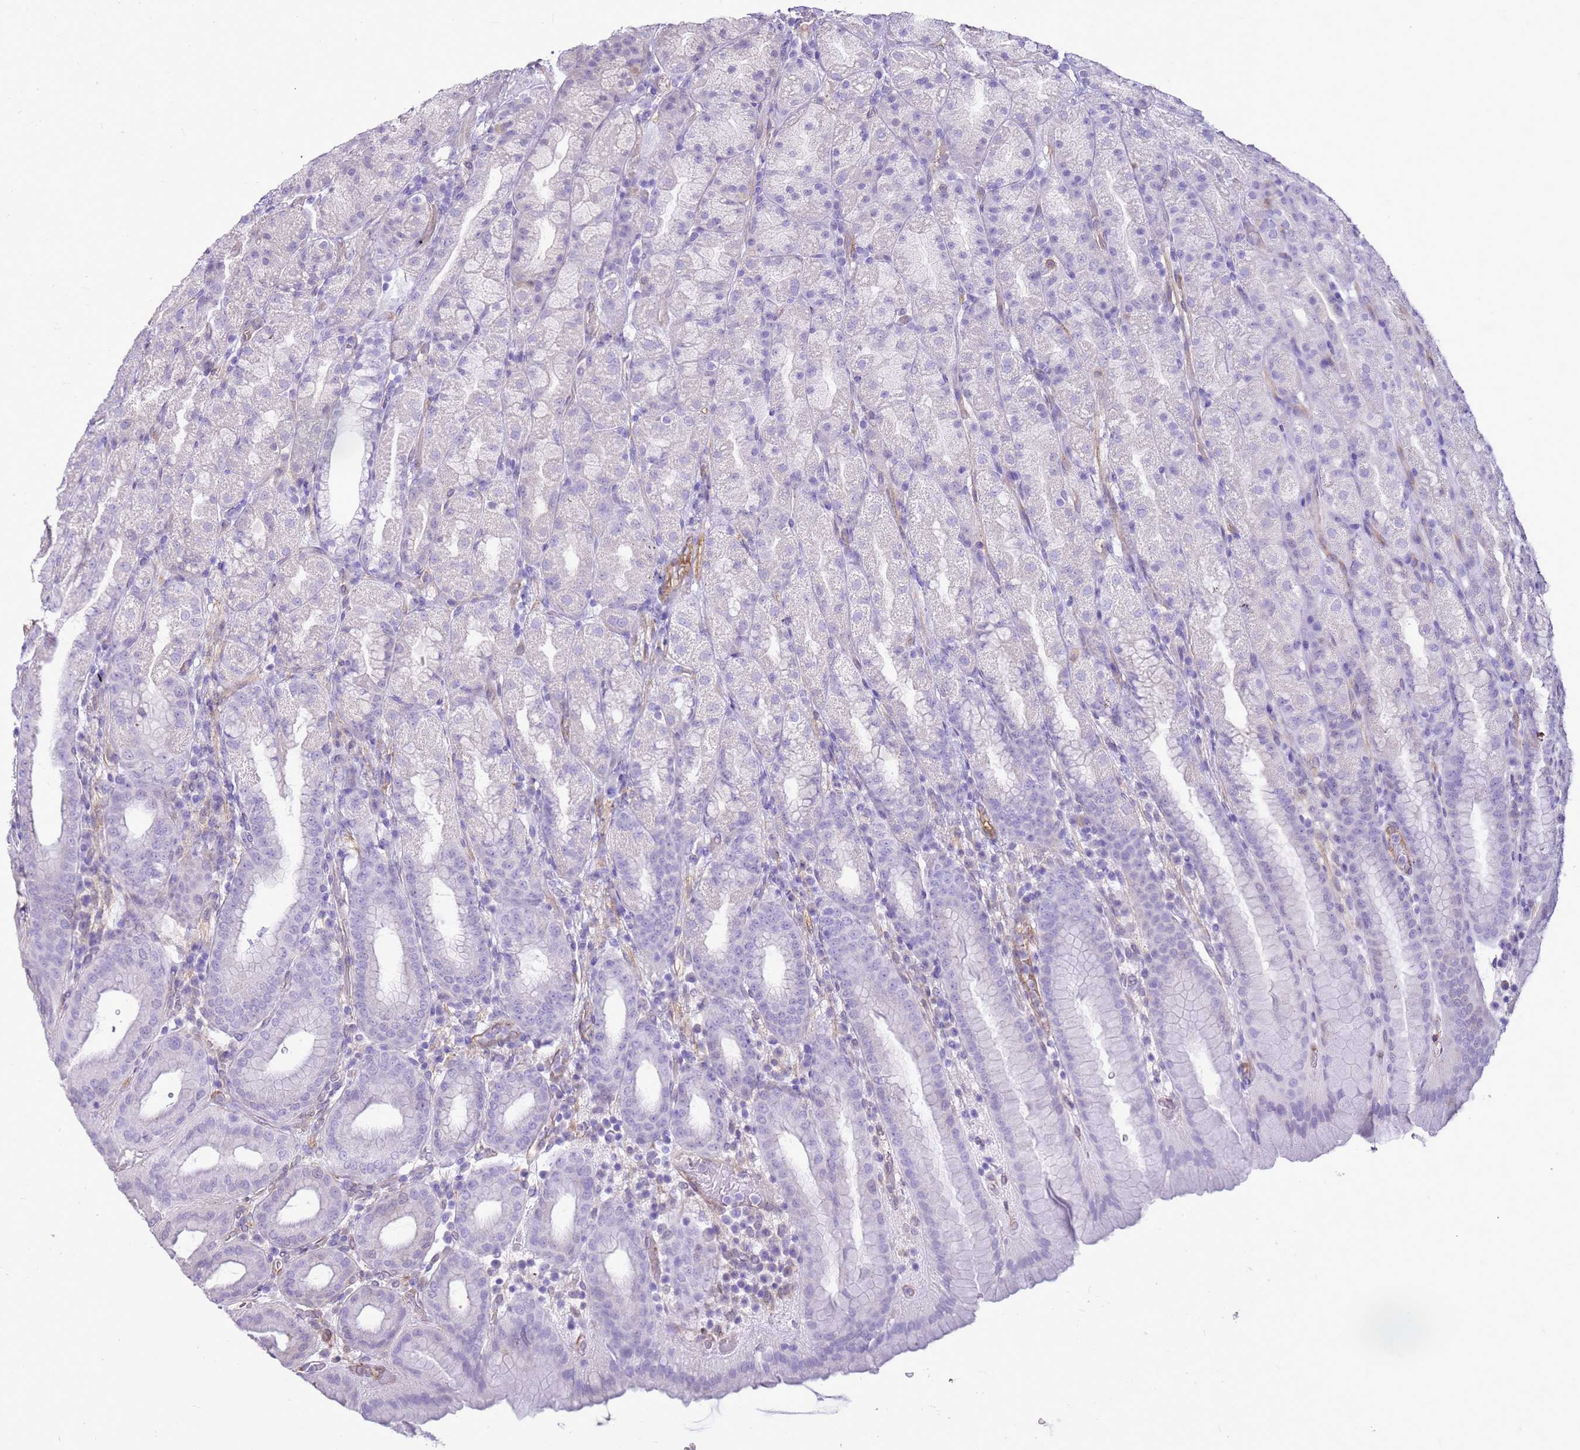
{"staining": {"intensity": "moderate", "quantity": "<25%", "location": "cytoplasmic/membranous"}, "tissue": "stomach", "cell_type": "Glandular cells", "image_type": "normal", "snomed": [{"axis": "morphology", "description": "Normal tissue, NOS"}, {"axis": "topography", "description": "Stomach, upper"}, {"axis": "topography", "description": "Stomach"}], "caption": "Stomach stained with a protein marker reveals moderate staining in glandular cells.", "gene": "HSPB1", "patient": {"sex": "male", "age": 68}}